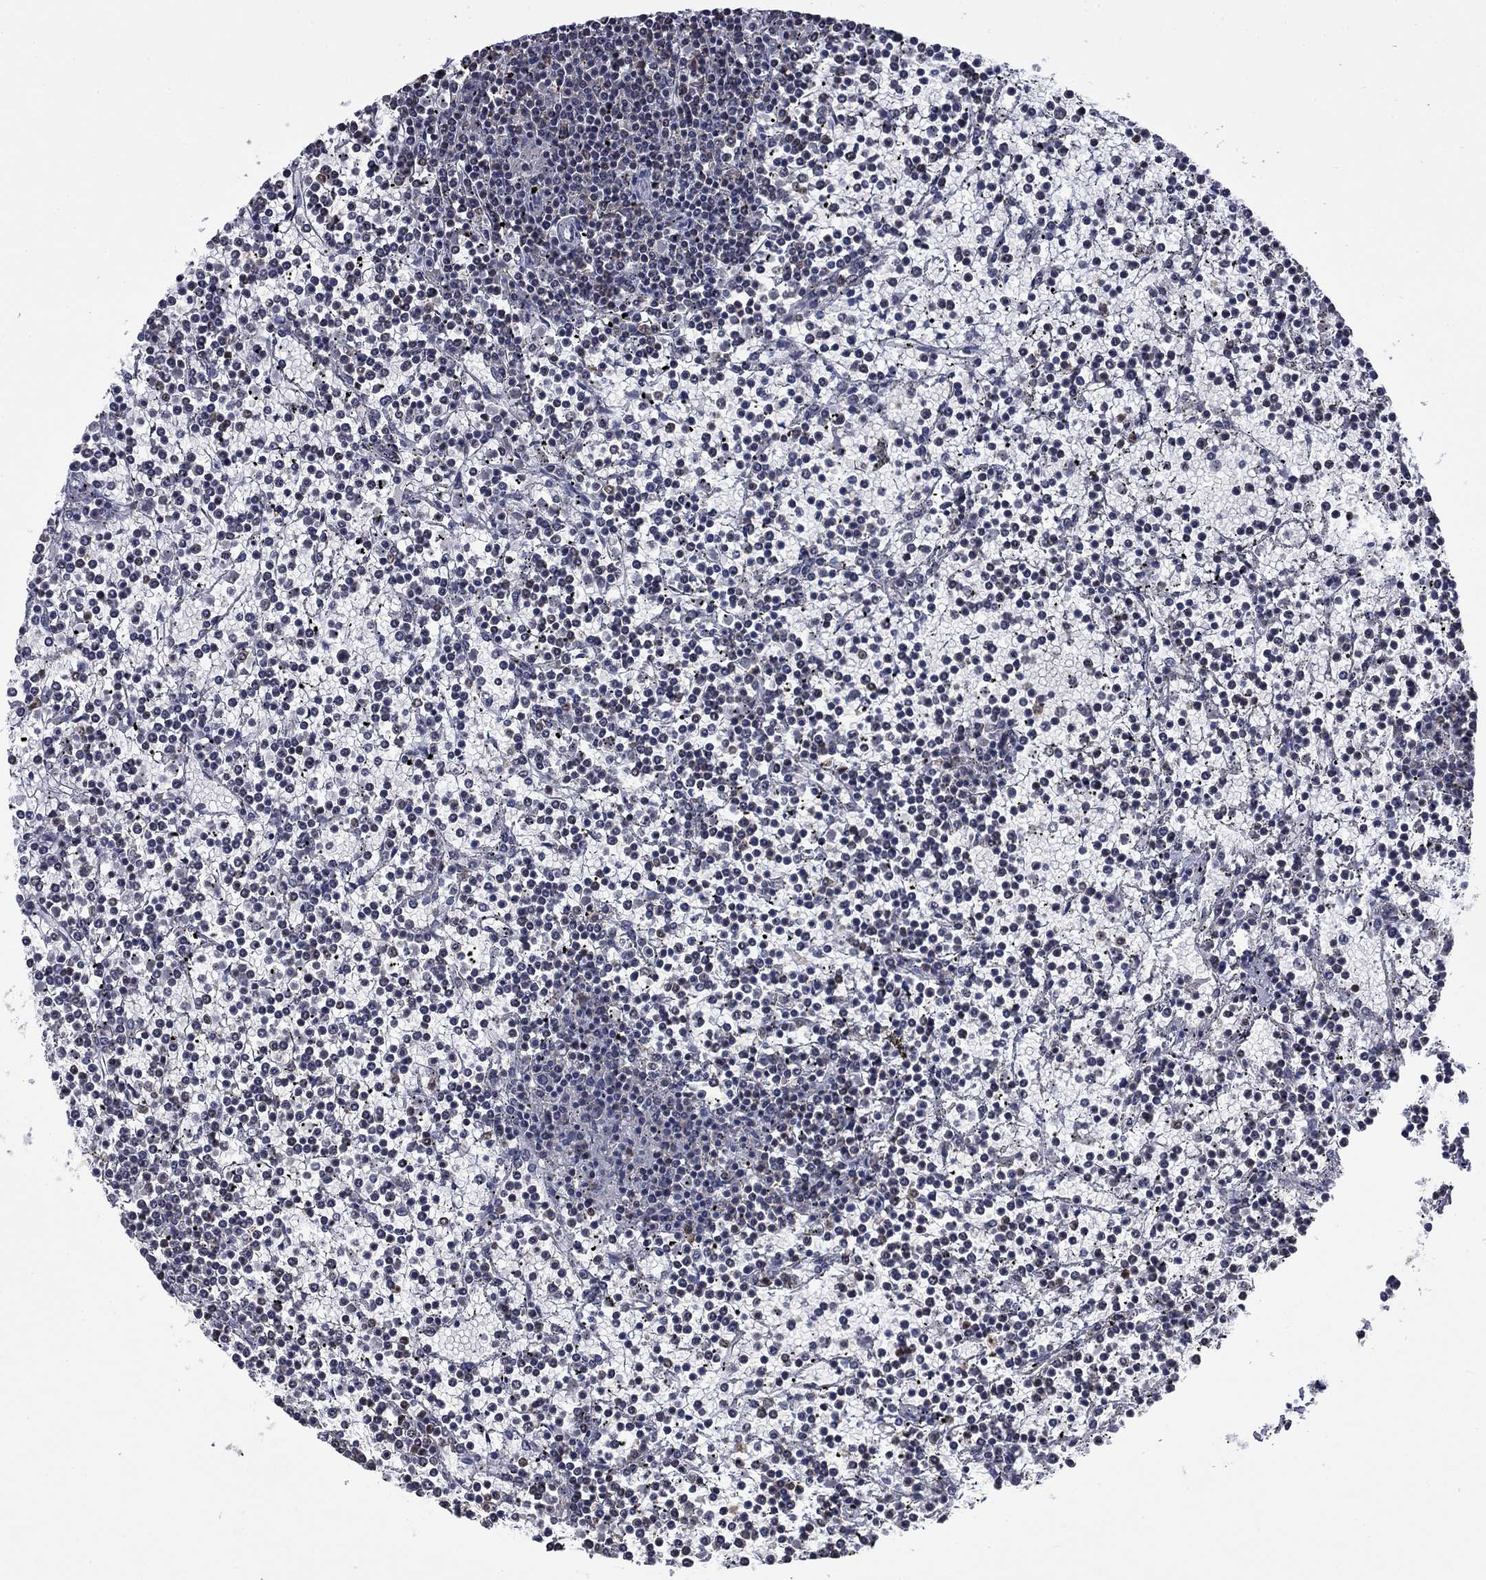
{"staining": {"intensity": "negative", "quantity": "none", "location": "none"}, "tissue": "lymphoma", "cell_type": "Tumor cells", "image_type": "cancer", "snomed": [{"axis": "morphology", "description": "Malignant lymphoma, non-Hodgkin's type, Low grade"}, {"axis": "topography", "description": "Spleen"}], "caption": "DAB (3,3'-diaminobenzidine) immunohistochemical staining of malignant lymphoma, non-Hodgkin's type (low-grade) displays no significant staining in tumor cells.", "gene": "CSRNP3", "patient": {"sex": "female", "age": 19}}